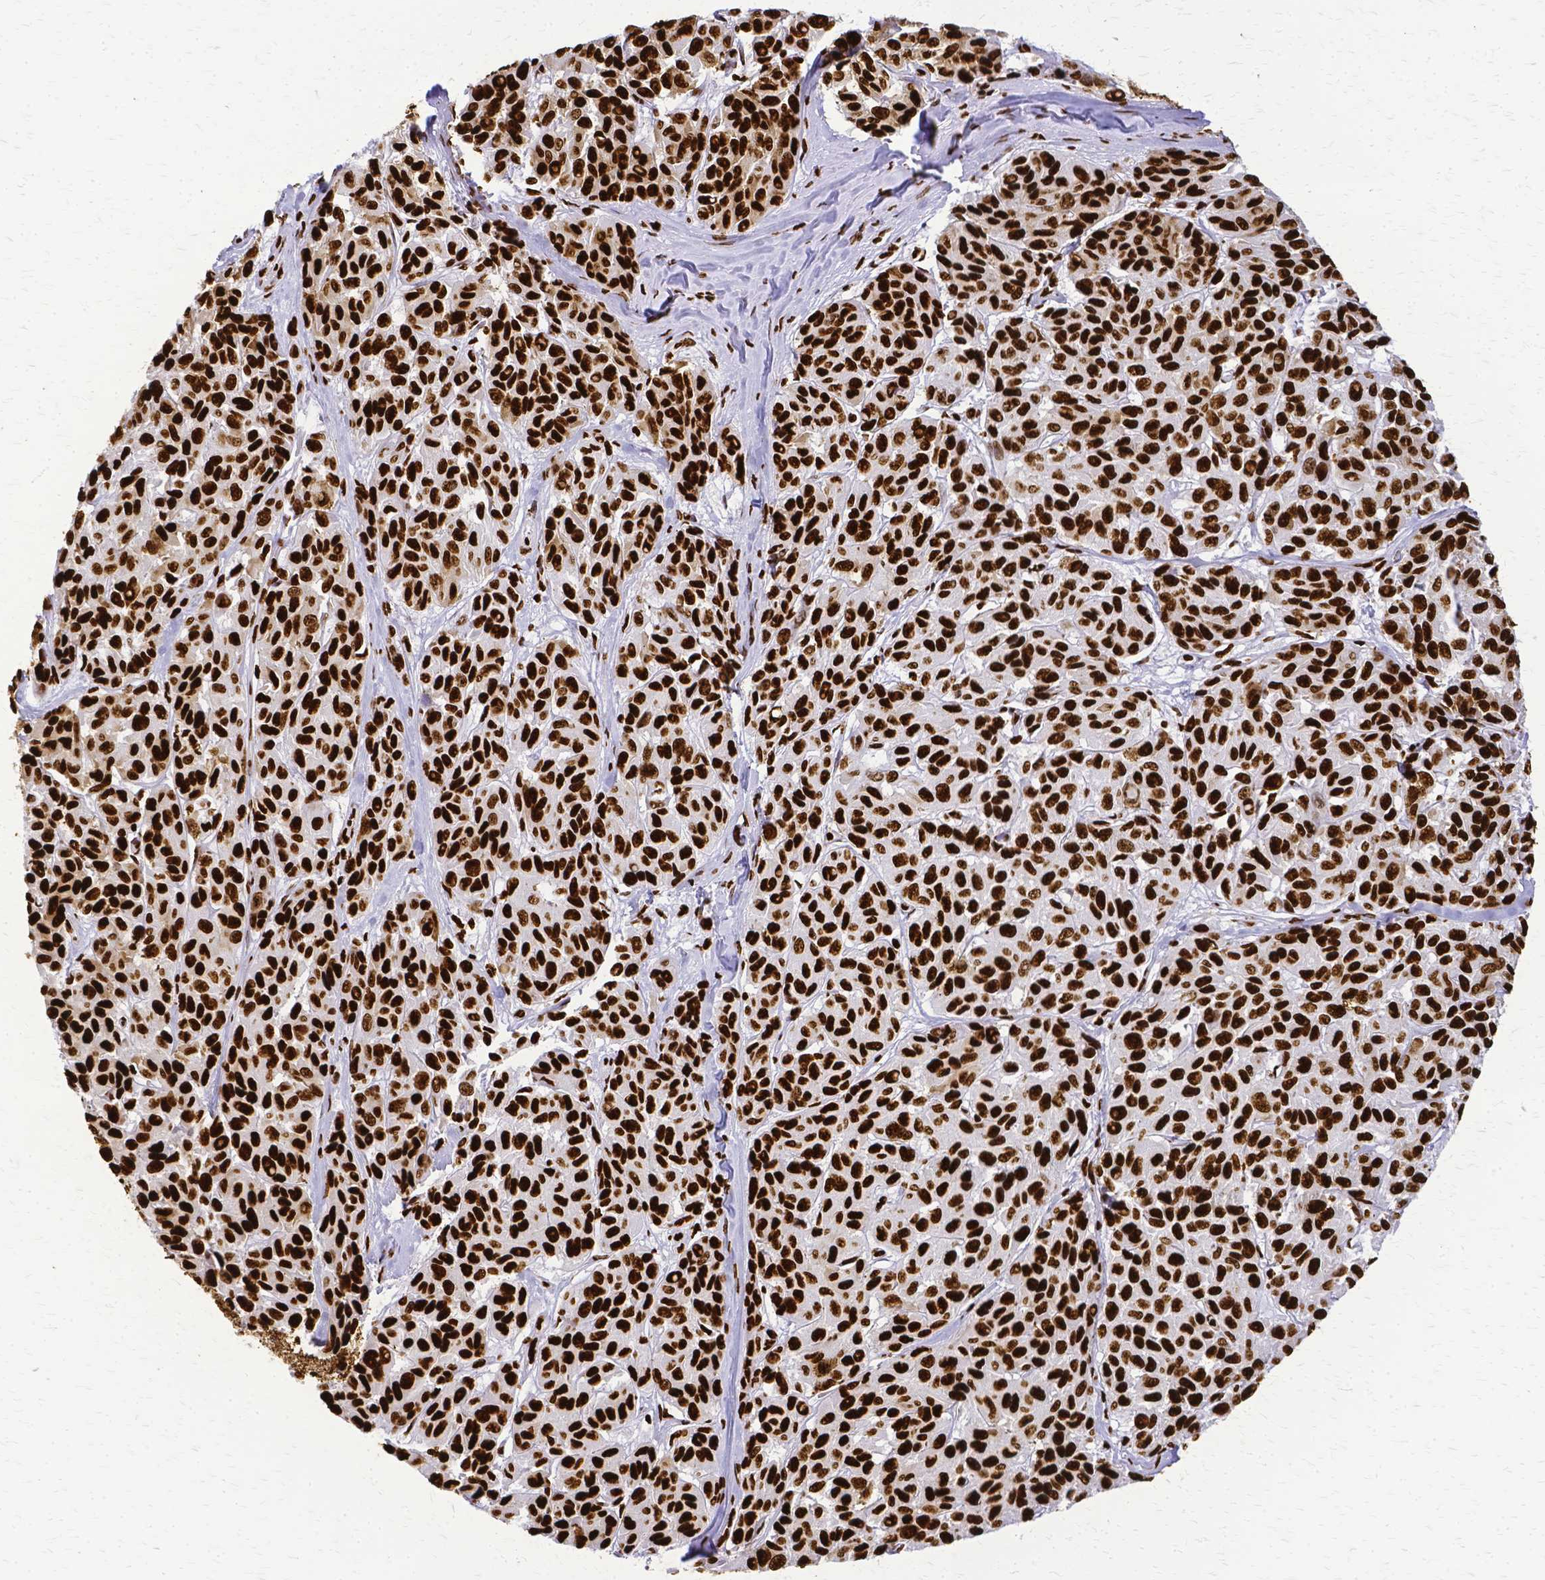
{"staining": {"intensity": "strong", "quantity": ">75%", "location": "nuclear"}, "tissue": "melanoma", "cell_type": "Tumor cells", "image_type": "cancer", "snomed": [{"axis": "morphology", "description": "Malignant melanoma, NOS"}, {"axis": "topography", "description": "Skin"}], "caption": "The photomicrograph displays a brown stain indicating the presence of a protein in the nuclear of tumor cells in melanoma. Immunohistochemistry (ihc) stains the protein of interest in brown and the nuclei are stained blue.", "gene": "SFPQ", "patient": {"sex": "female", "age": 66}}